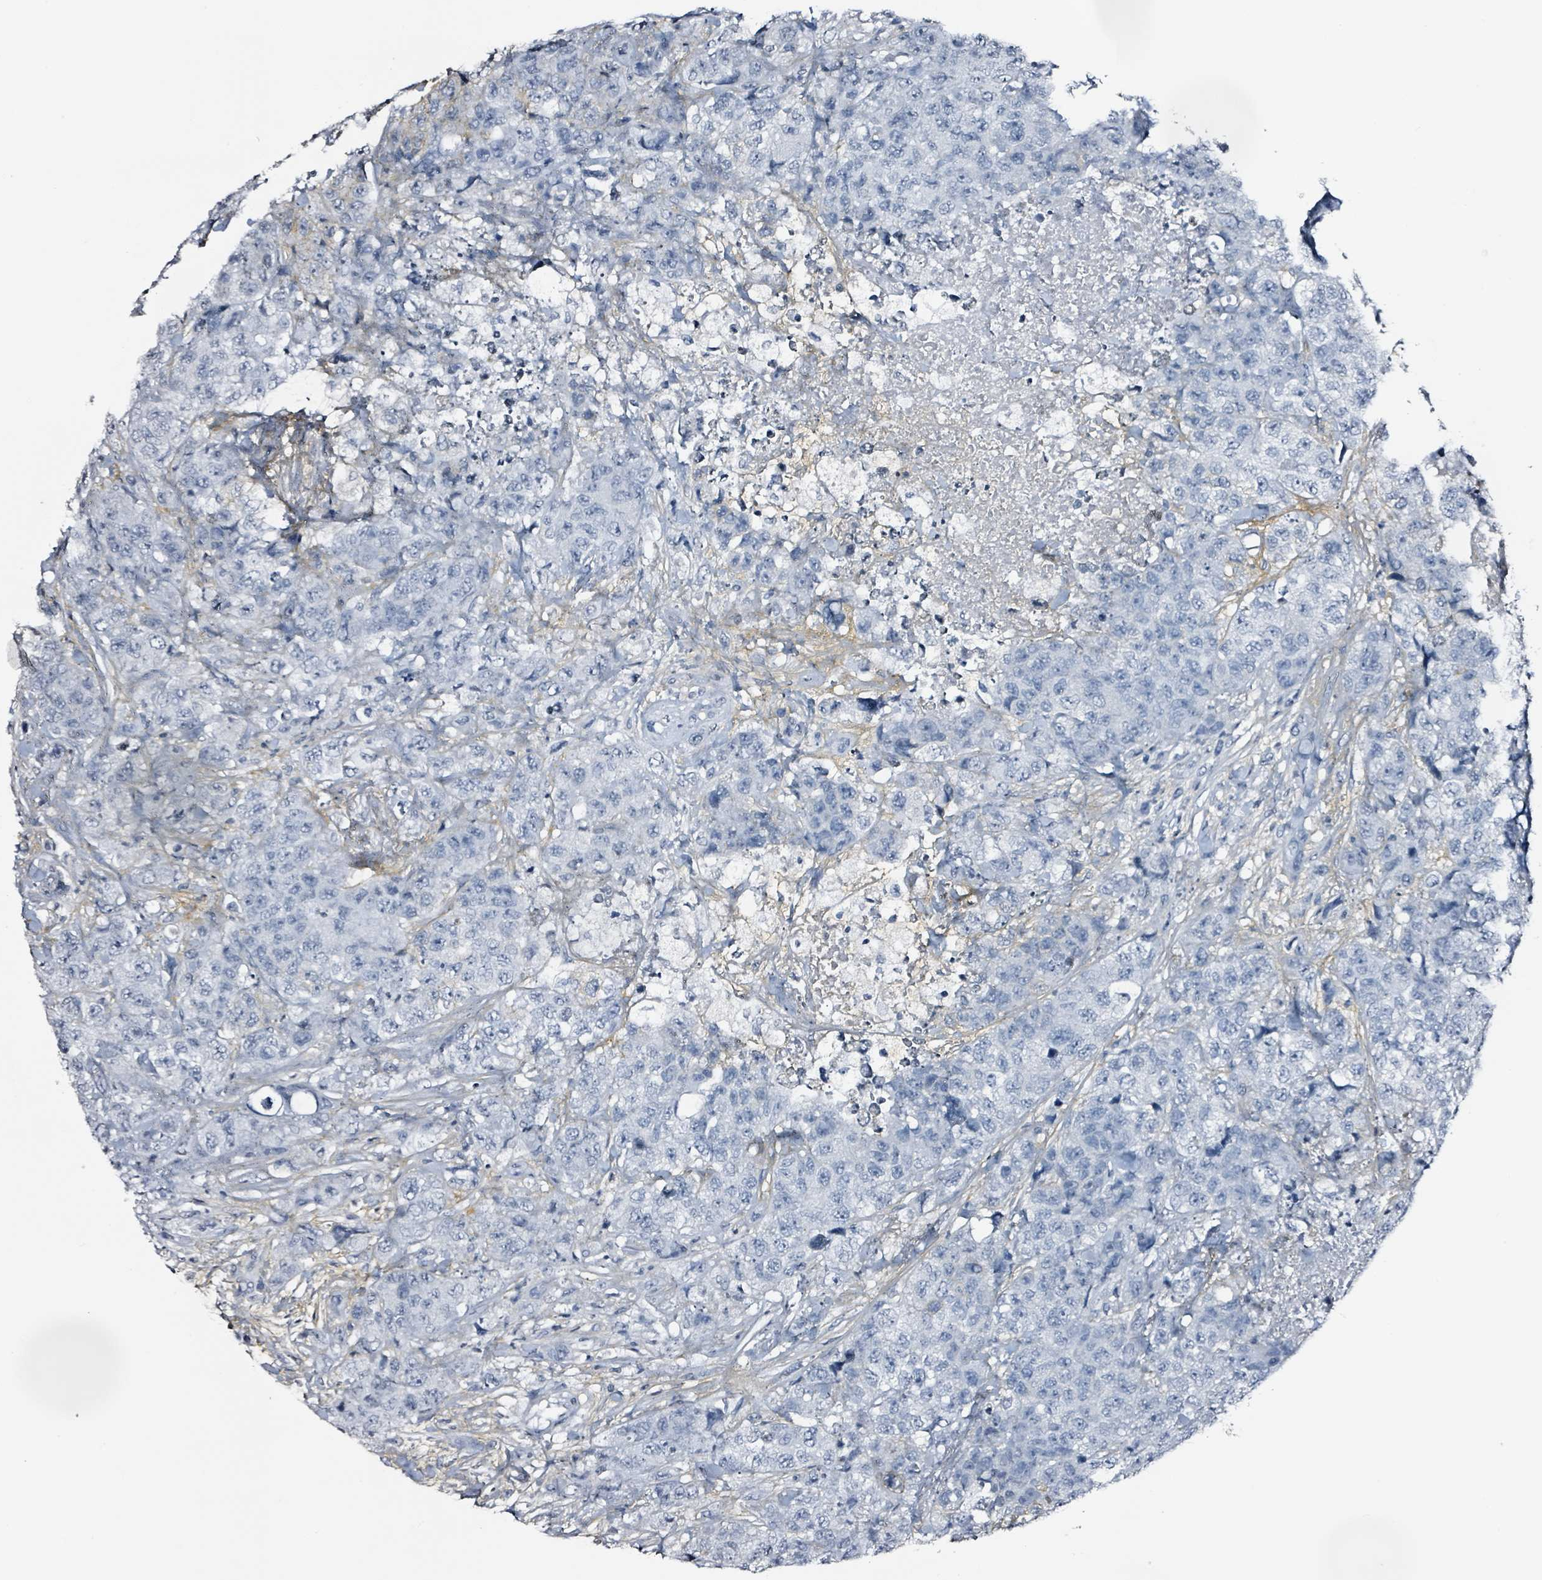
{"staining": {"intensity": "negative", "quantity": "none", "location": "none"}, "tissue": "urothelial cancer", "cell_type": "Tumor cells", "image_type": "cancer", "snomed": [{"axis": "morphology", "description": "Urothelial carcinoma, High grade"}, {"axis": "topography", "description": "Urinary bladder"}], "caption": "Immunohistochemical staining of urothelial cancer exhibits no significant staining in tumor cells.", "gene": "CA9", "patient": {"sex": "female", "age": 78}}